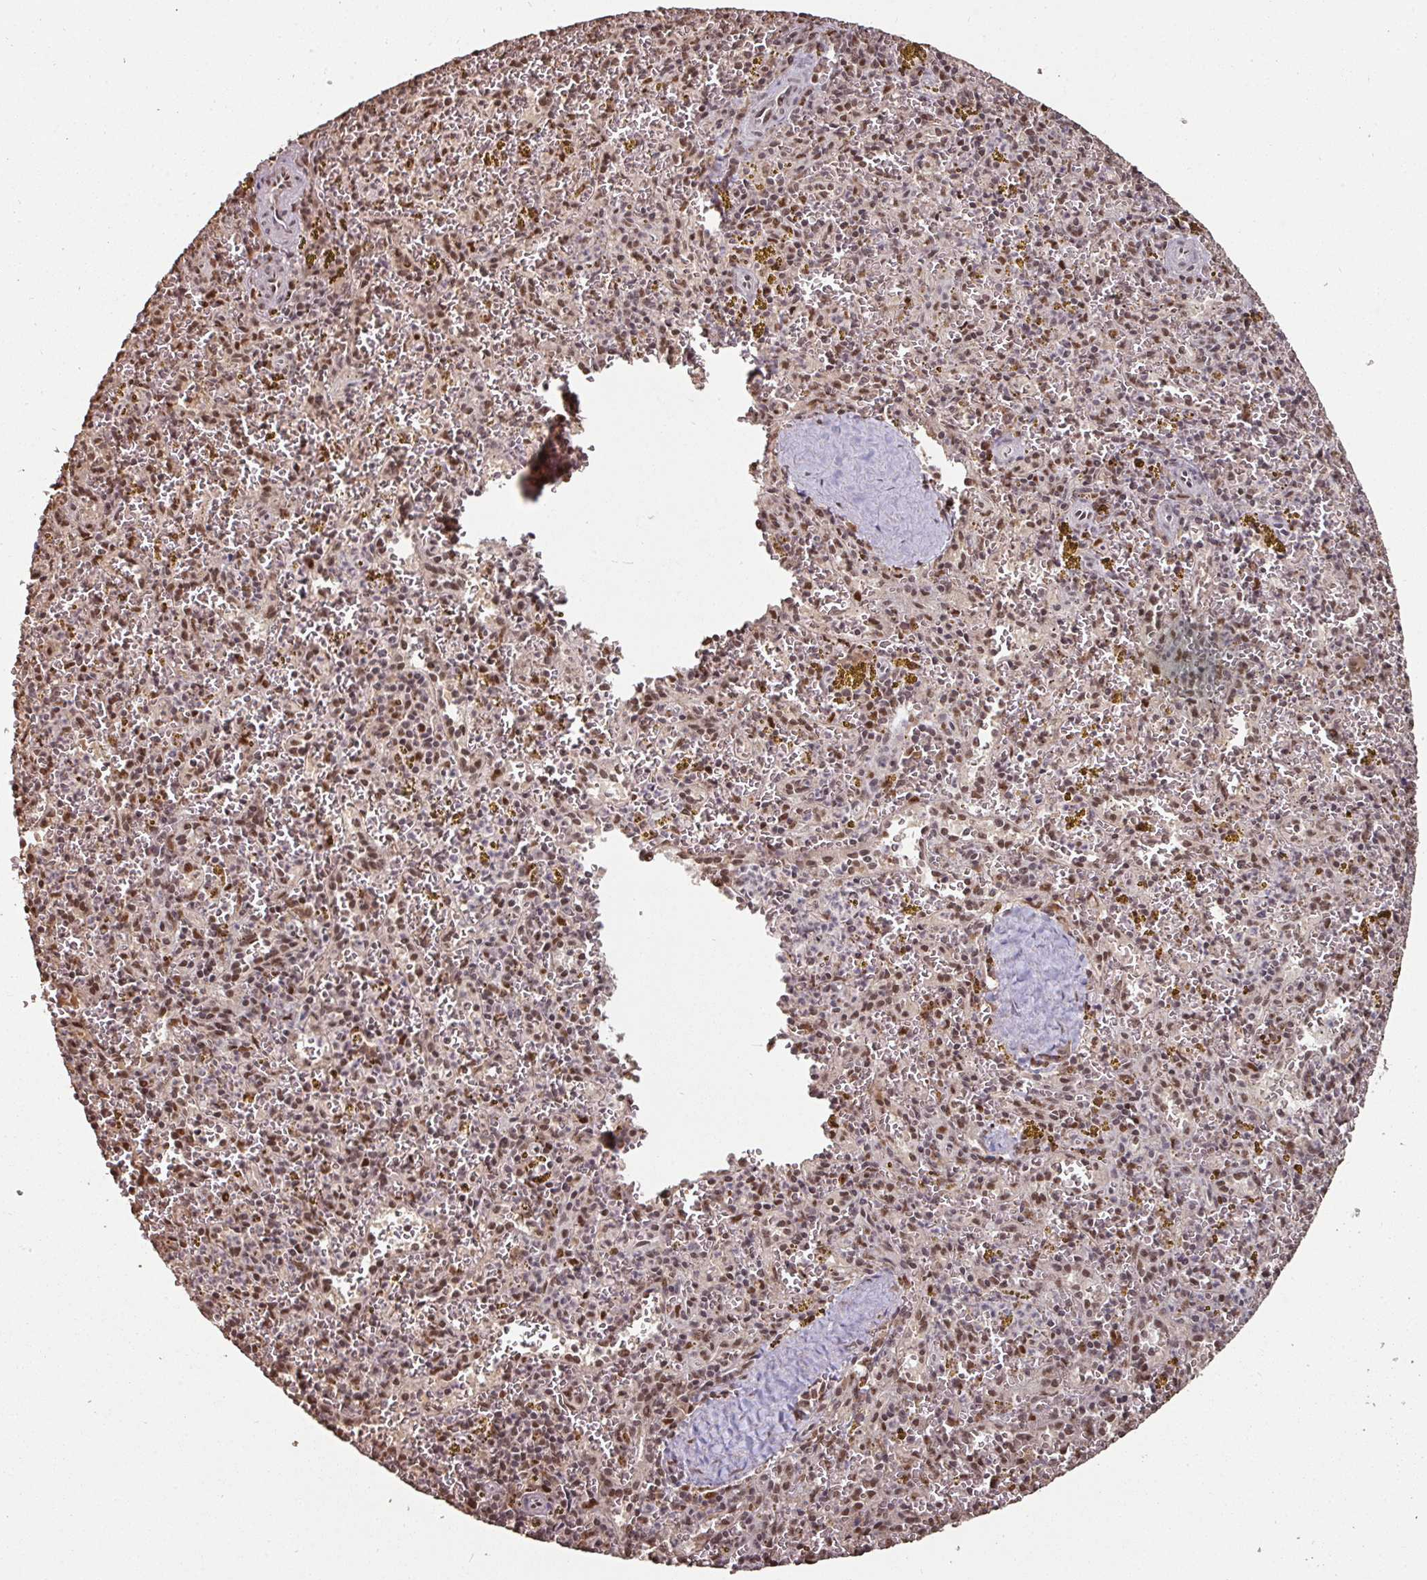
{"staining": {"intensity": "moderate", "quantity": ">75%", "location": "nuclear"}, "tissue": "spleen", "cell_type": "Cells in red pulp", "image_type": "normal", "snomed": [{"axis": "morphology", "description": "Normal tissue, NOS"}, {"axis": "topography", "description": "Spleen"}], "caption": "Brown immunohistochemical staining in unremarkable spleen demonstrates moderate nuclear expression in approximately >75% of cells in red pulp.", "gene": "POLD1", "patient": {"sex": "male", "age": 57}}